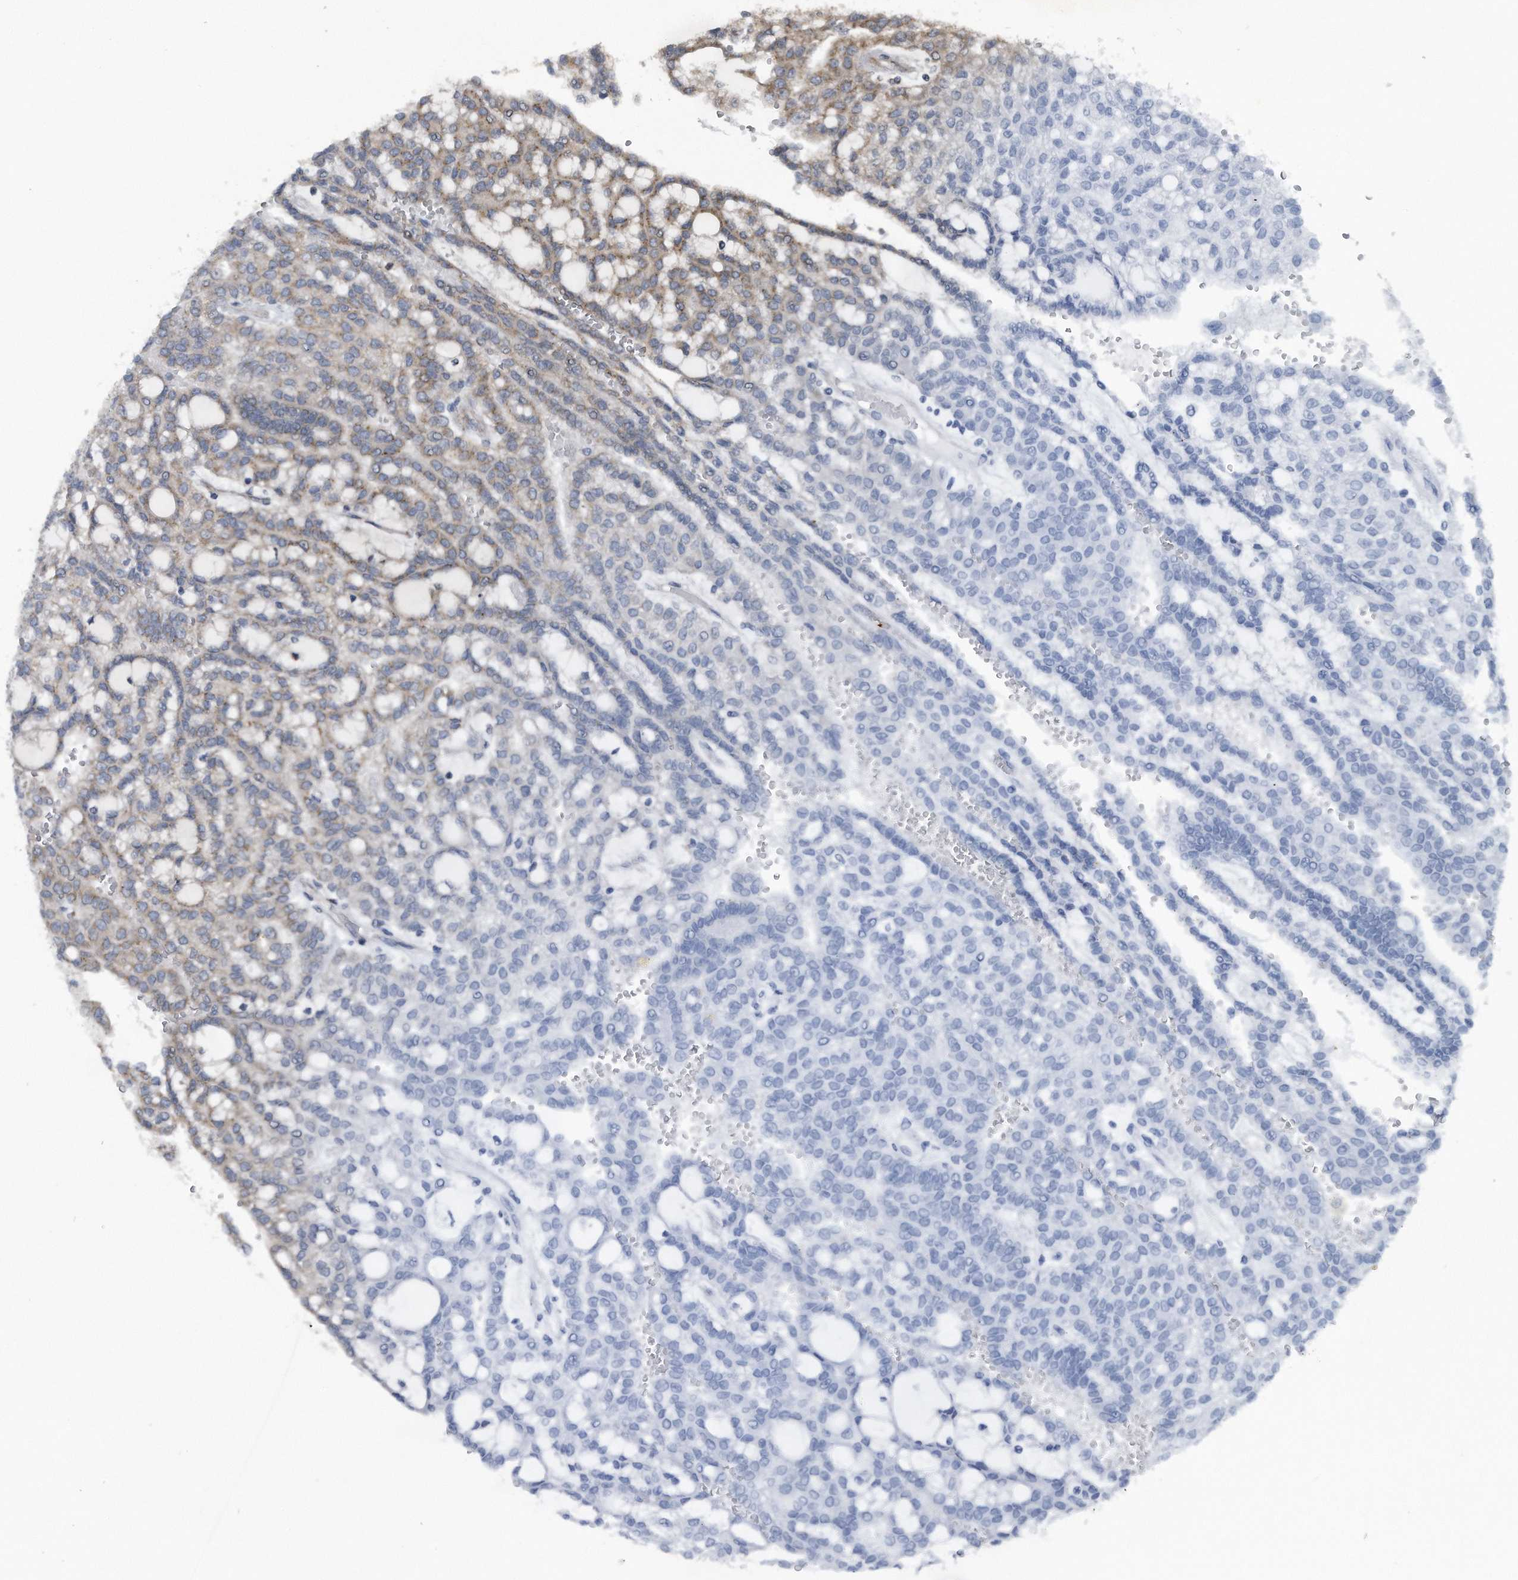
{"staining": {"intensity": "moderate", "quantity": "25%-75%", "location": "cytoplasmic/membranous"}, "tissue": "renal cancer", "cell_type": "Tumor cells", "image_type": "cancer", "snomed": [{"axis": "morphology", "description": "Adenocarcinoma, NOS"}, {"axis": "topography", "description": "Kidney"}], "caption": "Protein staining shows moderate cytoplasmic/membranous staining in about 25%-75% of tumor cells in renal cancer (adenocarcinoma).", "gene": "LYRM4", "patient": {"sex": "male", "age": 63}}